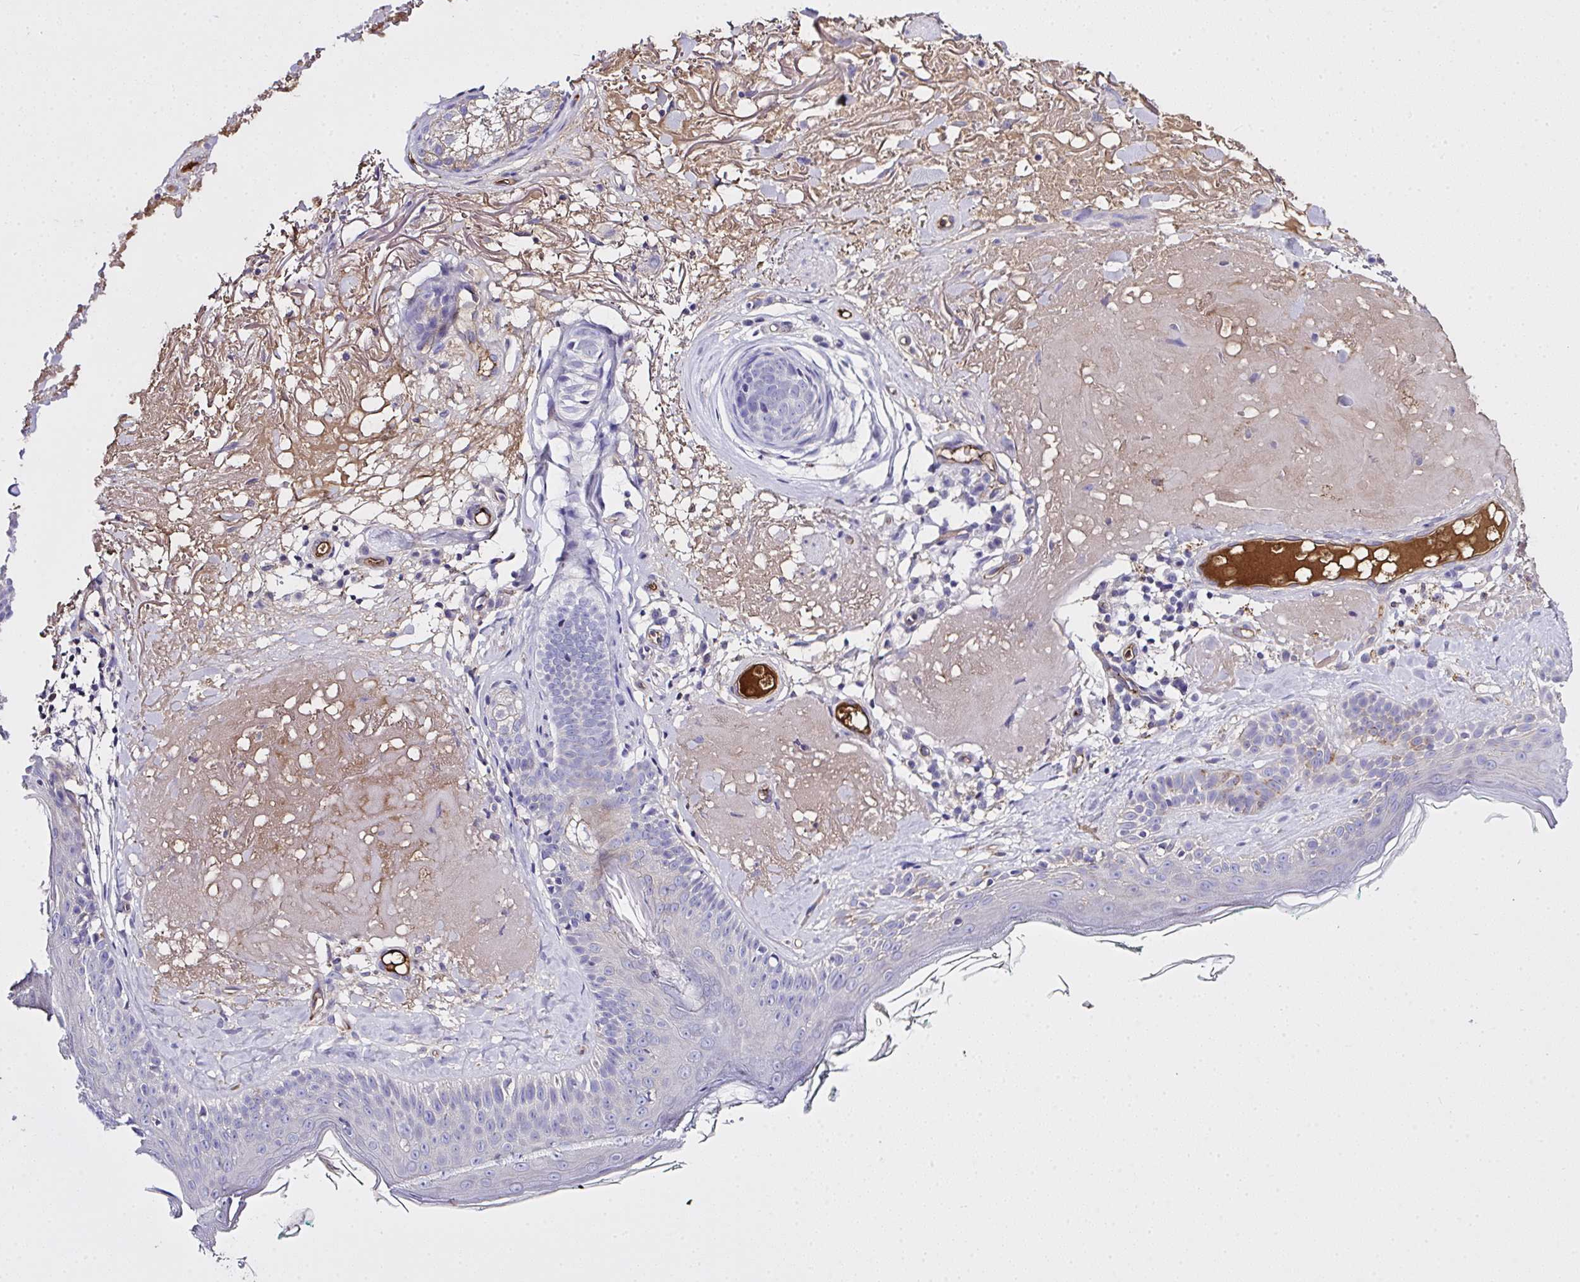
{"staining": {"intensity": "negative", "quantity": "none", "location": "none"}, "tissue": "skin", "cell_type": "Fibroblasts", "image_type": "normal", "snomed": [{"axis": "morphology", "description": "Normal tissue, NOS"}, {"axis": "topography", "description": "Skin"}], "caption": "Immunohistochemical staining of normal skin shows no significant positivity in fibroblasts.", "gene": "ZNF813", "patient": {"sex": "male", "age": 73}}